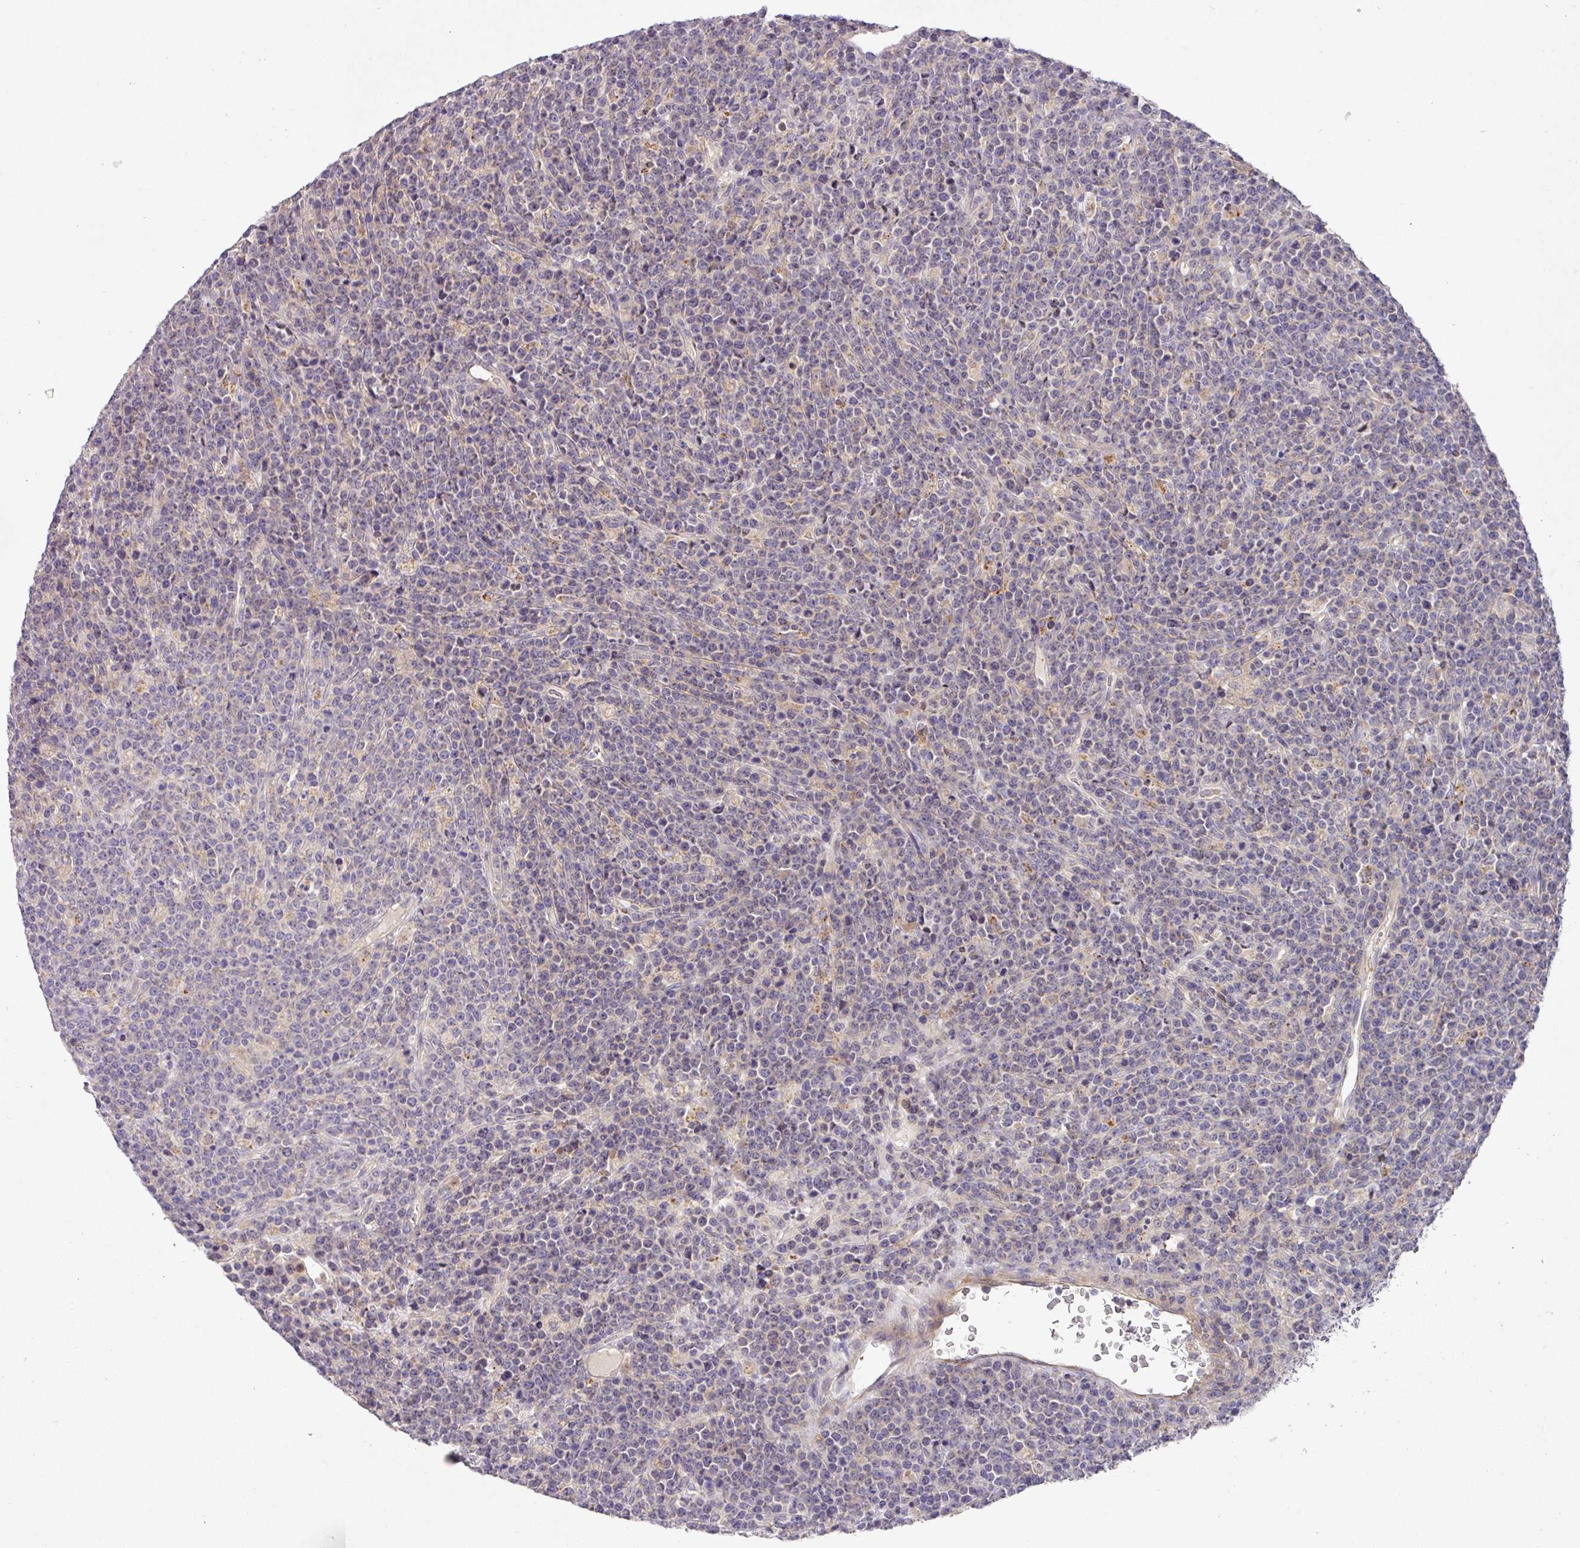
{"staining": {"intensity": "negative", "quantity": "none", "location": "none"}, "tissue": "lymphoma", "cell_type": "Tumor cells", "image_type": "cancer", "snomed": [{"axis": "morphology", "description": "Malignant lymphoma, non-Hodgkin's type, High grade"}, {"axis": "topography", "description": "Ovary"}], "caption": "IHC micrograph of neoplastic tissue: lymphoma stained with DAB (3,3'-diaminobenzidine) displays no significant protein positivity in tumor cells.", "gene": "HOXC13", "patient": {"sex": "female", "age": 56}}